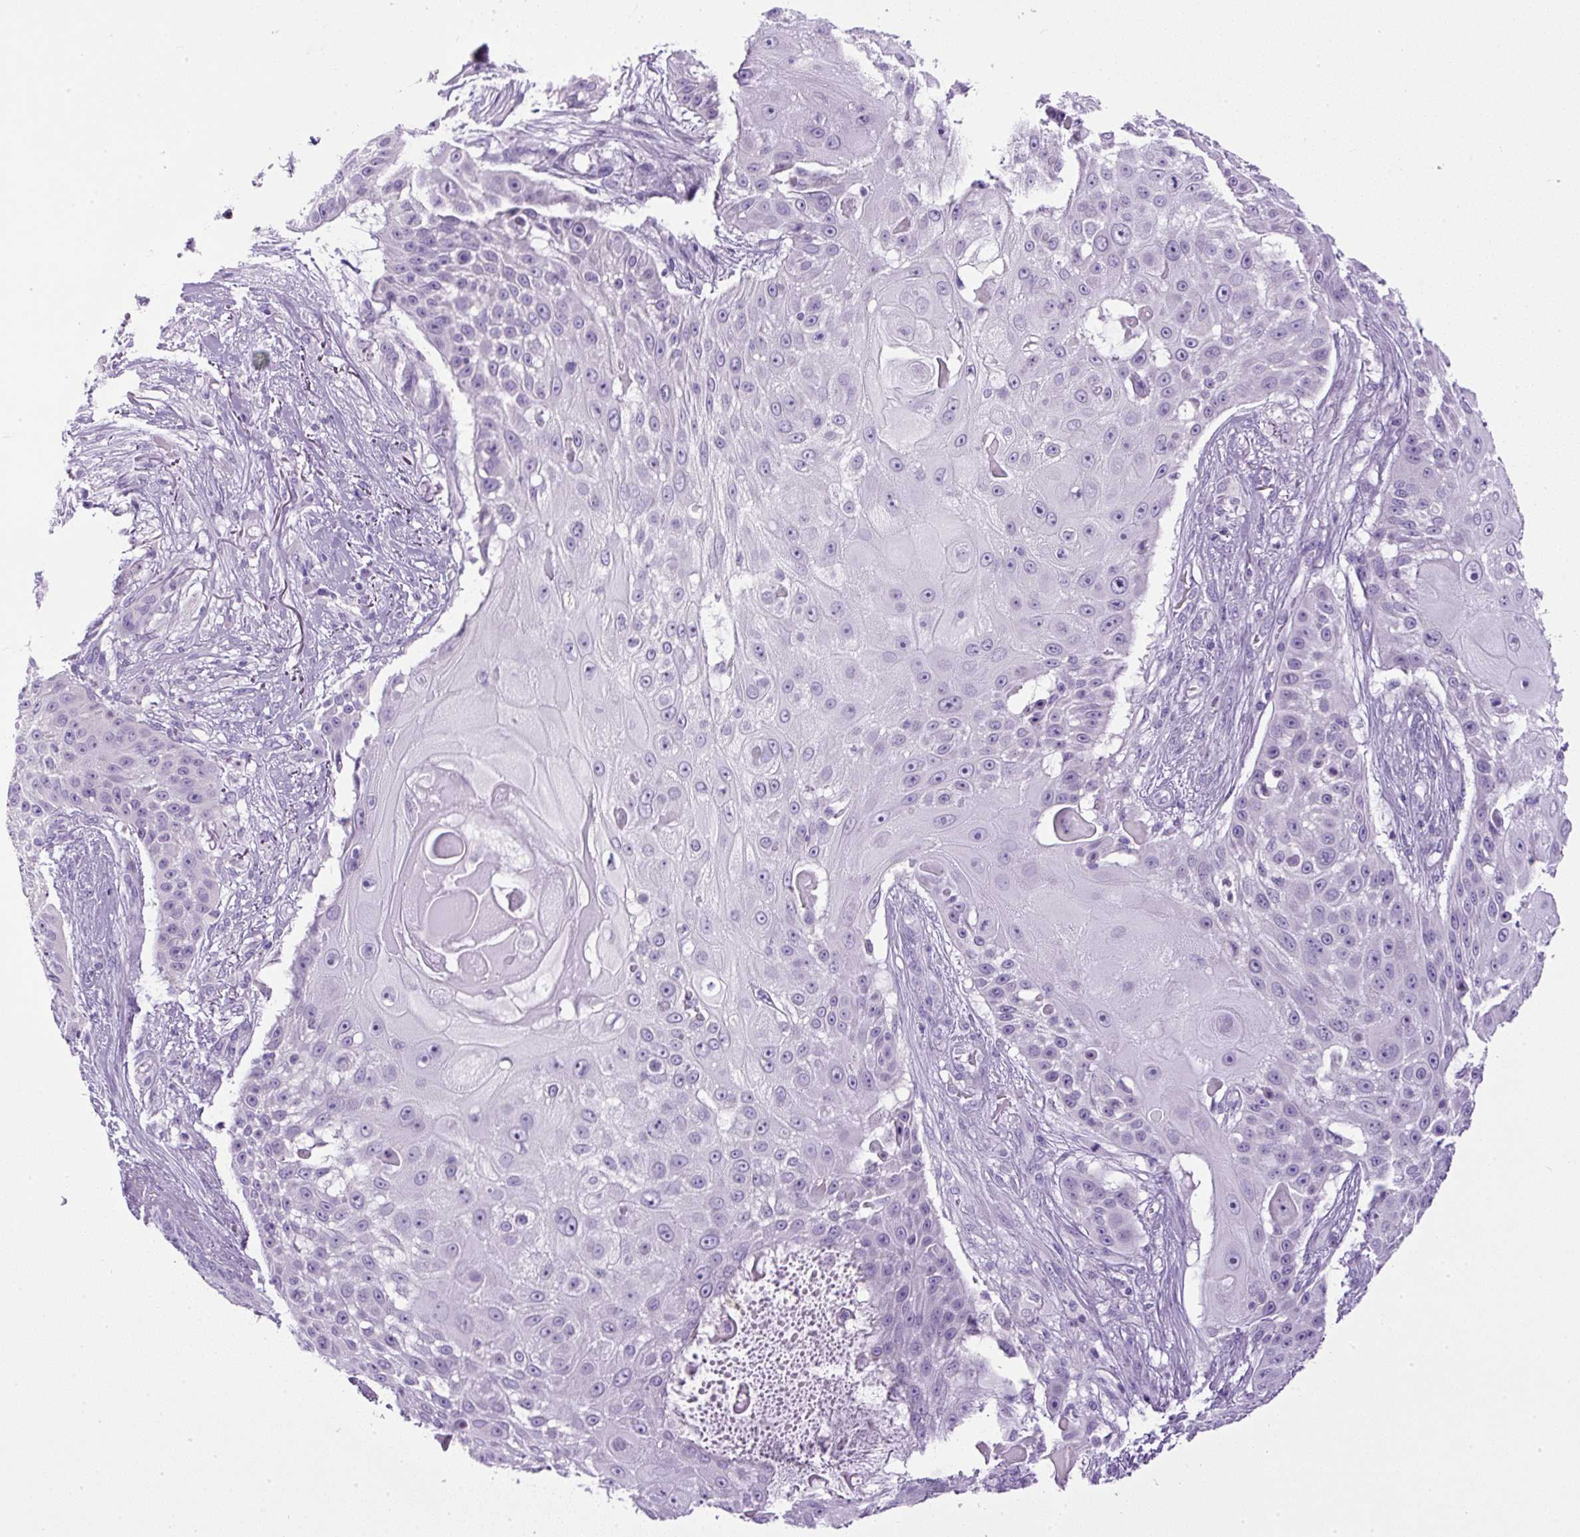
{"staining": {"intensity": "negative", "quantity": "none", "location": "none"}, "tissue": "skin cancer", "cell_type": "Tumor cells", "image_type": "cancer", "snomed": [{"axis": "morphology", "description": "Squamous cell carcinoma, NOS"}, {"axis": "topography", "description": "Skin"}], "caption": "This is an IHC image of skin squamous cell carcinoma. There is no positivity in tumor cells.", "gene": "RHBDD2", "patient": {"sex": "female", "age": 86}}